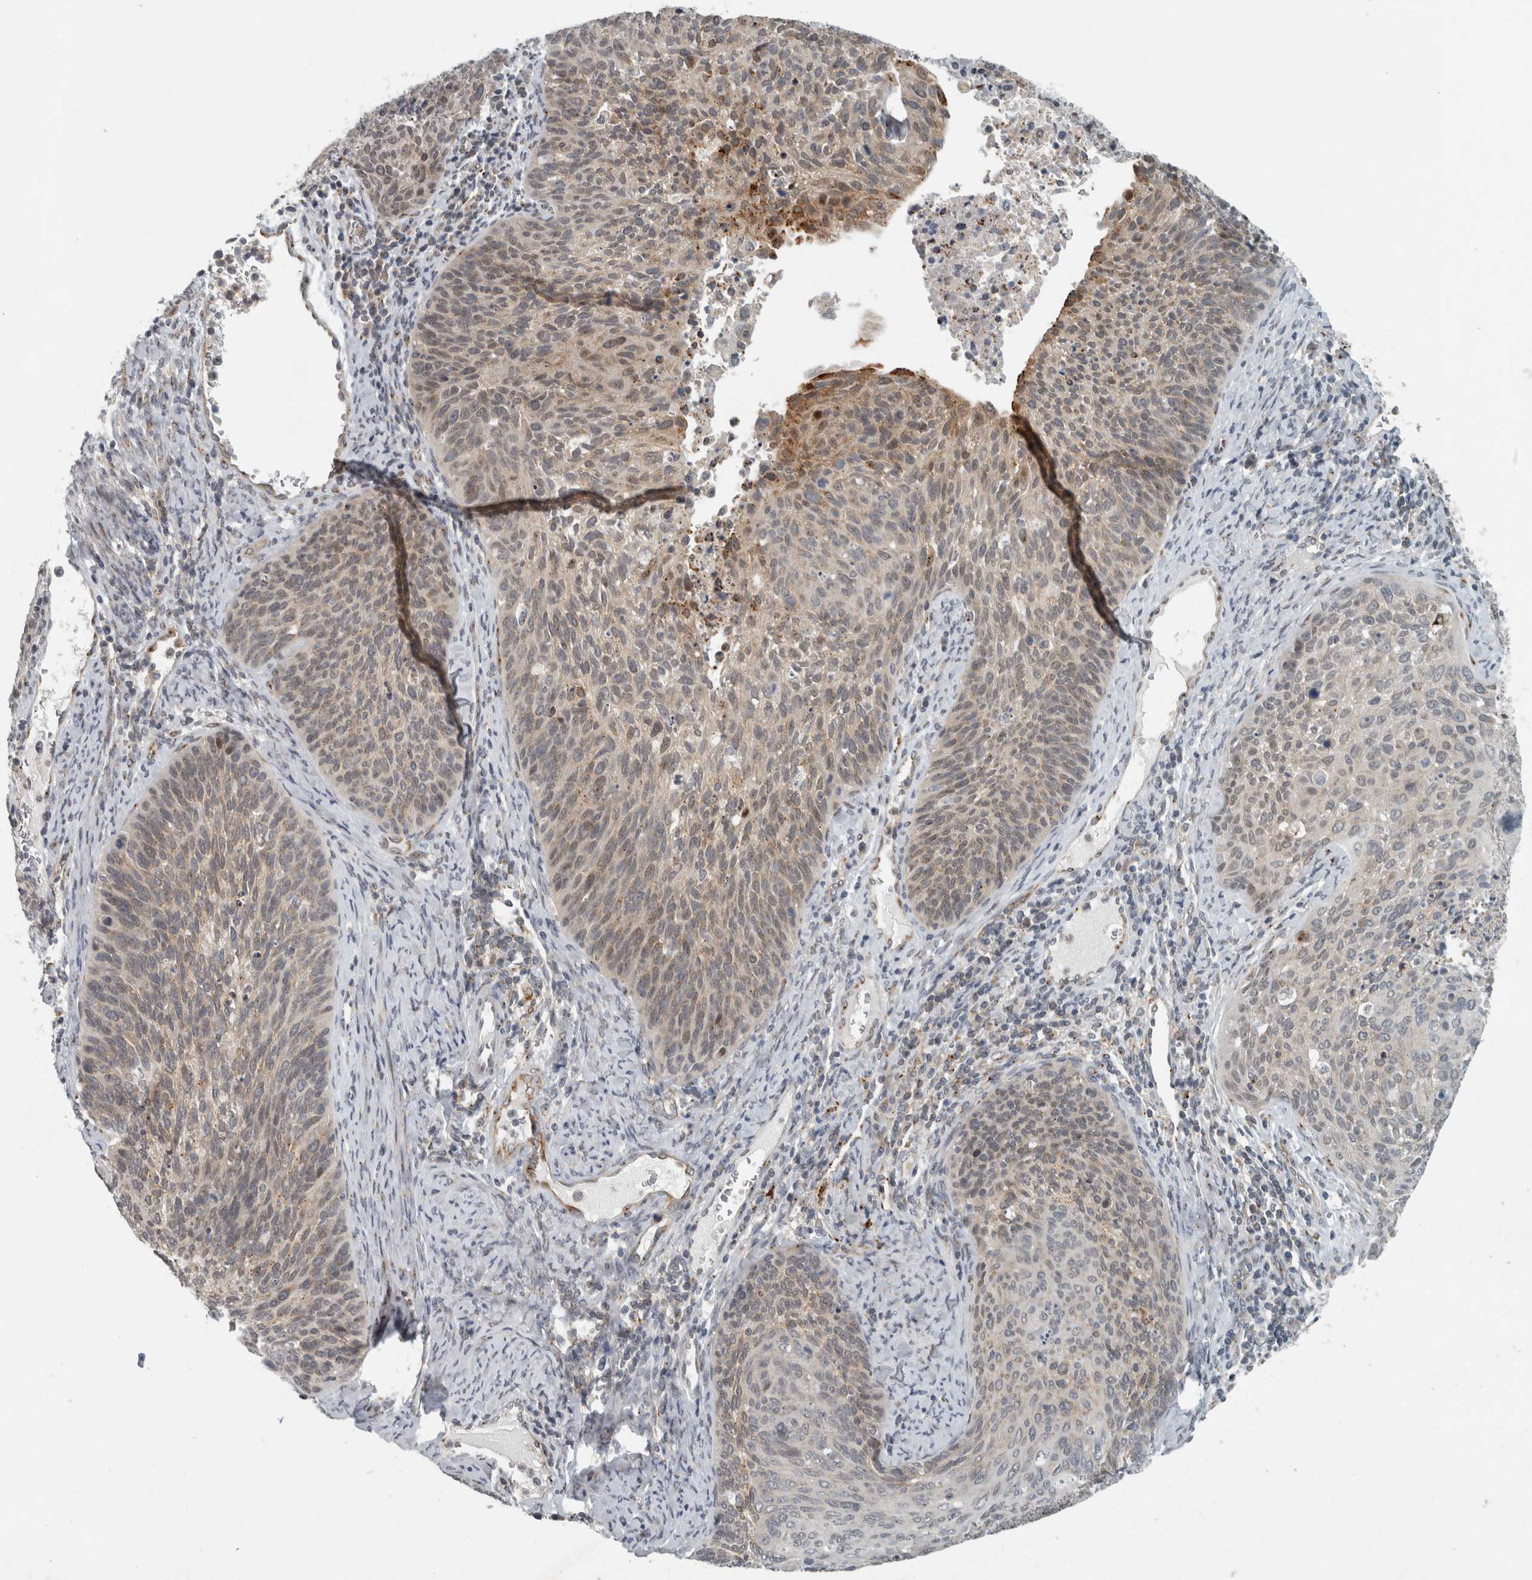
{"staining": {"intensity": "moderate", "quantity": "25%-75%", "location": "cytoplasmic/membranous"}, "tissue": "cervical cancer", "cell_type": "Tumor cells", "image_type": "cancer", "snomed": [{"axis": "morphology", "description": "Squamous cell carcinoma, NOS"}, {"axis": "topography", "description": "Cervix"}], "caption": "This is a micrograph of immunohistochemistry (IHC) staining of cervical cancer (squamous cell carcinoma), which shows moderate expression in the cytoplasmic/membranous of tumor cells.", "gene": "KIF1C", "patient": {"sex": "female", "age": 55}}